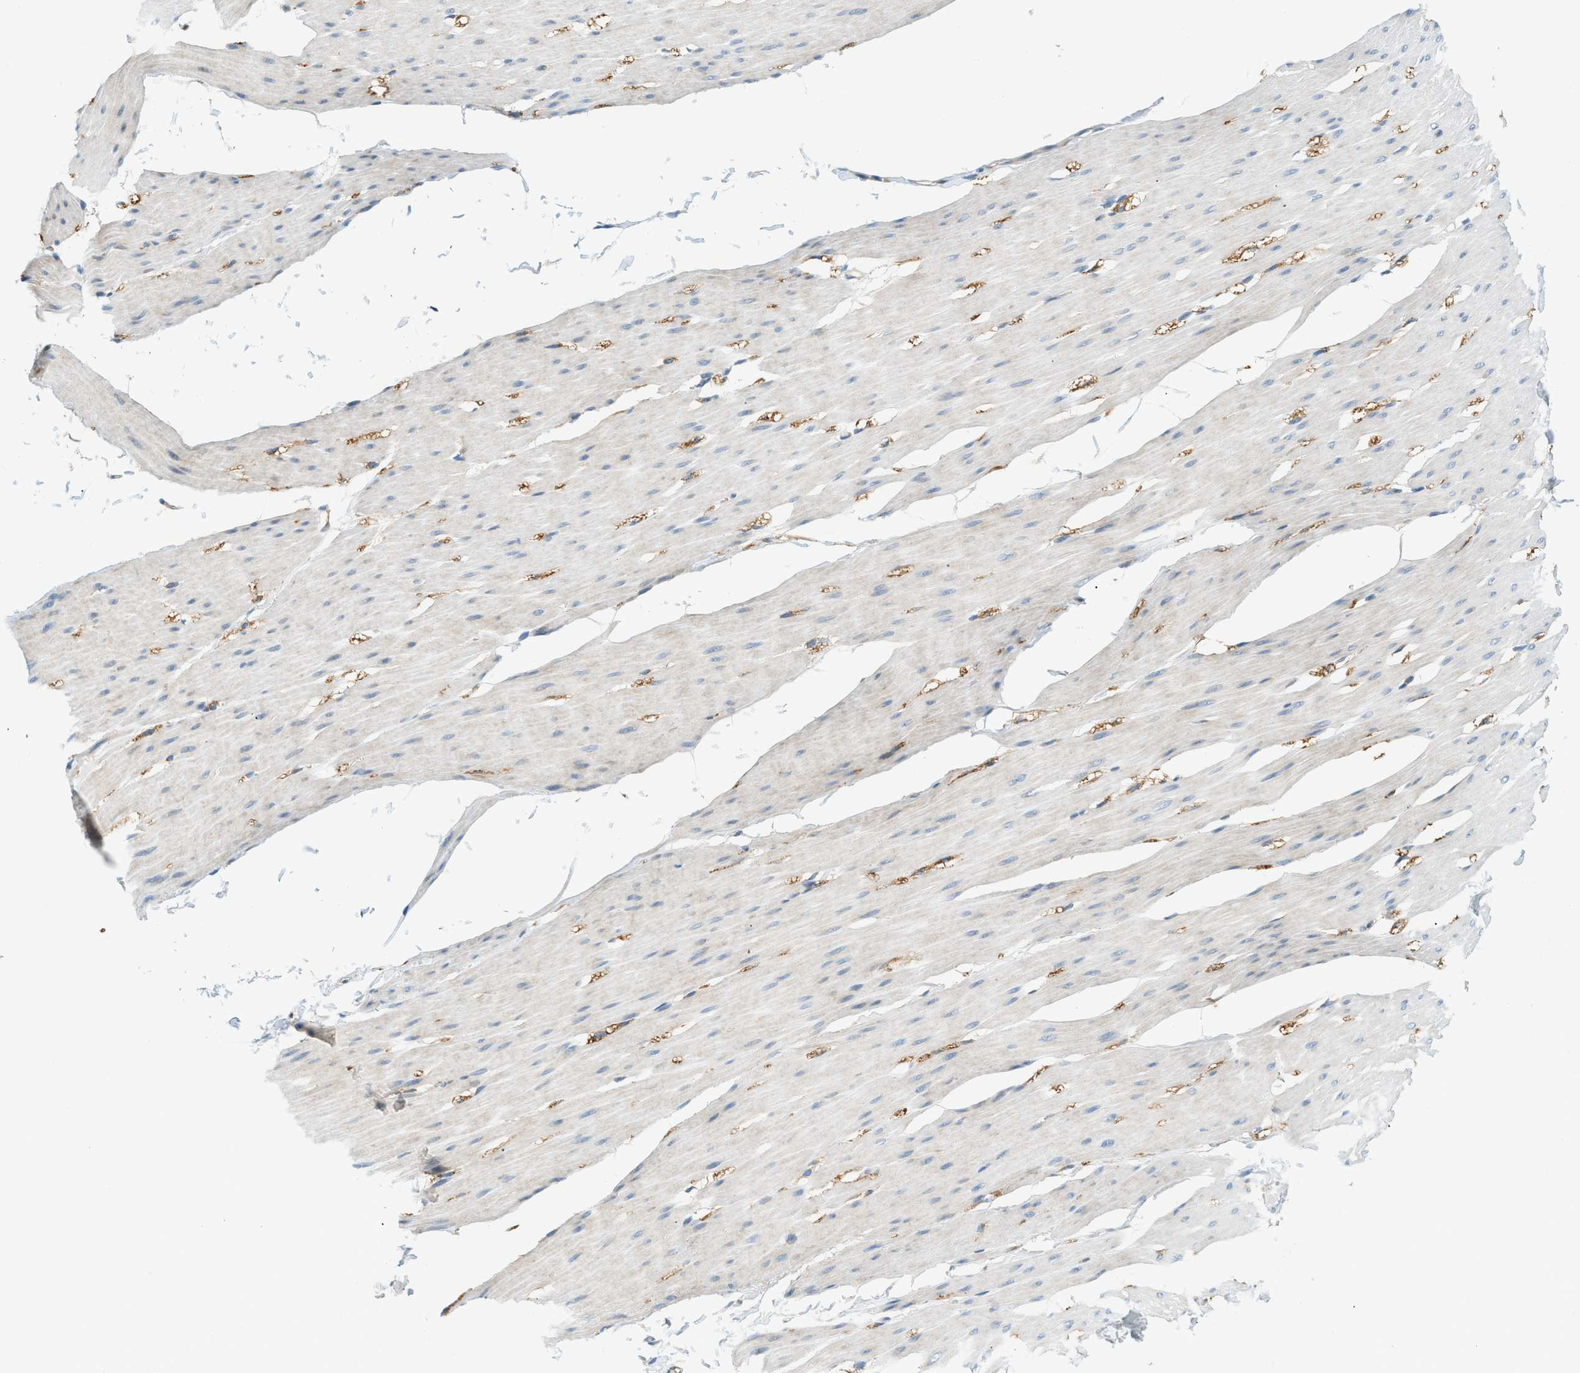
{"staining": {"intensity": "negative", "quantity": "none", "location": "none"}, "tissue": "smooth muscle", "cell_type": "Smooth muscle cells", "image_type": "normal", "snomed": [{"axis": "morphology", "description": "Normal tissue, NOS"}, {"axis": "topography", "description": "Smooth muscle"}, {"axis": "topography", "description": "Colon"}], "caption": "Histopathology image shows no significant protein expression in smooth muscle cells of unremarkable smooth muscle.", "gene": "ZNF367", "patient": {"sex": "male", "age": 67}}